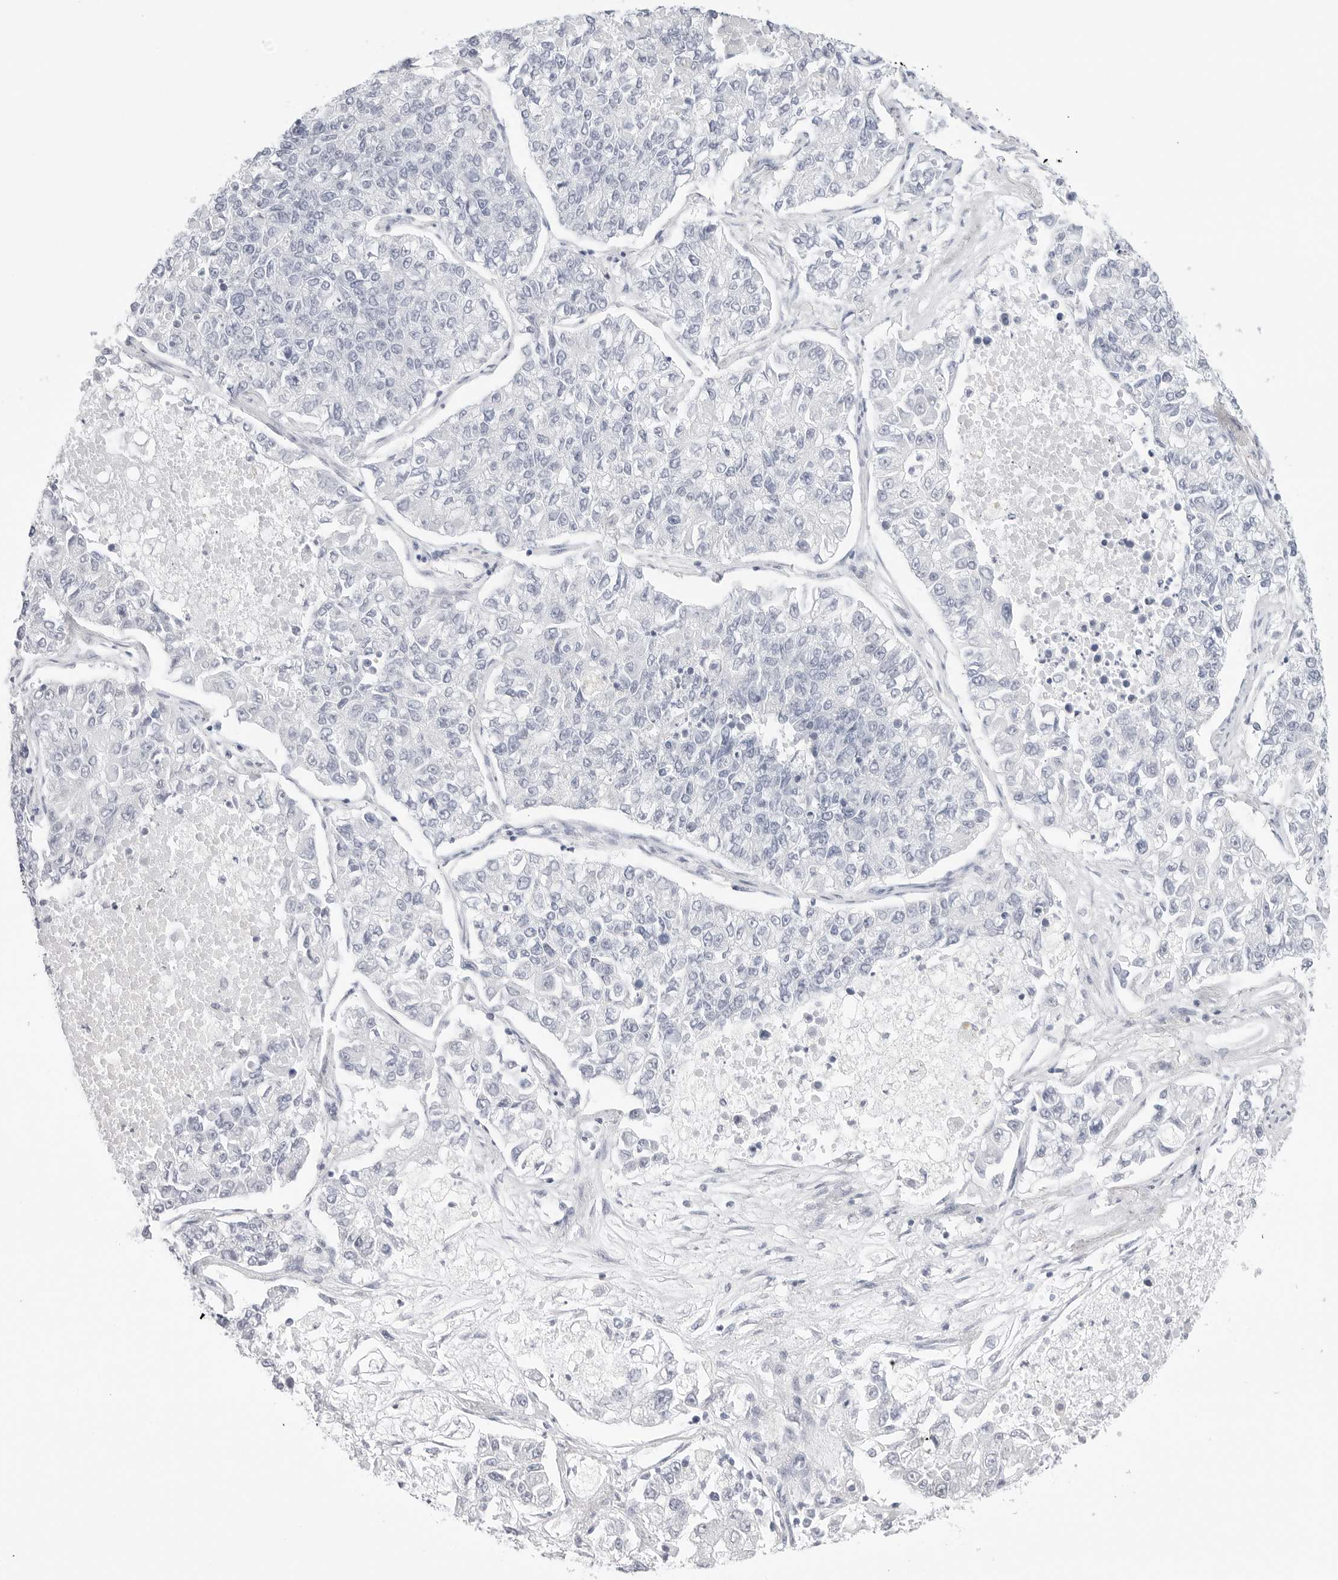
{"staining": {"intensity": "negative", "quantity": "none", "location": "none"}, "tissue": "lung cancer", "cell_type": "Tumor cells", "image_type": "cancer", "snomed": [{"axis": "morphology", "description": "Adenocarcinoma, NOS"}, {"axis": "topography", "description": "Lung"}], "caption": "Immunohistochemistry (IHC) image of lung cancer (adenocarcinoma) stained for a protein (brown), which displays no positivity in tumor cells.", "gene": "HMGCS2", "patient": {"sex": "male", "age": 49}}